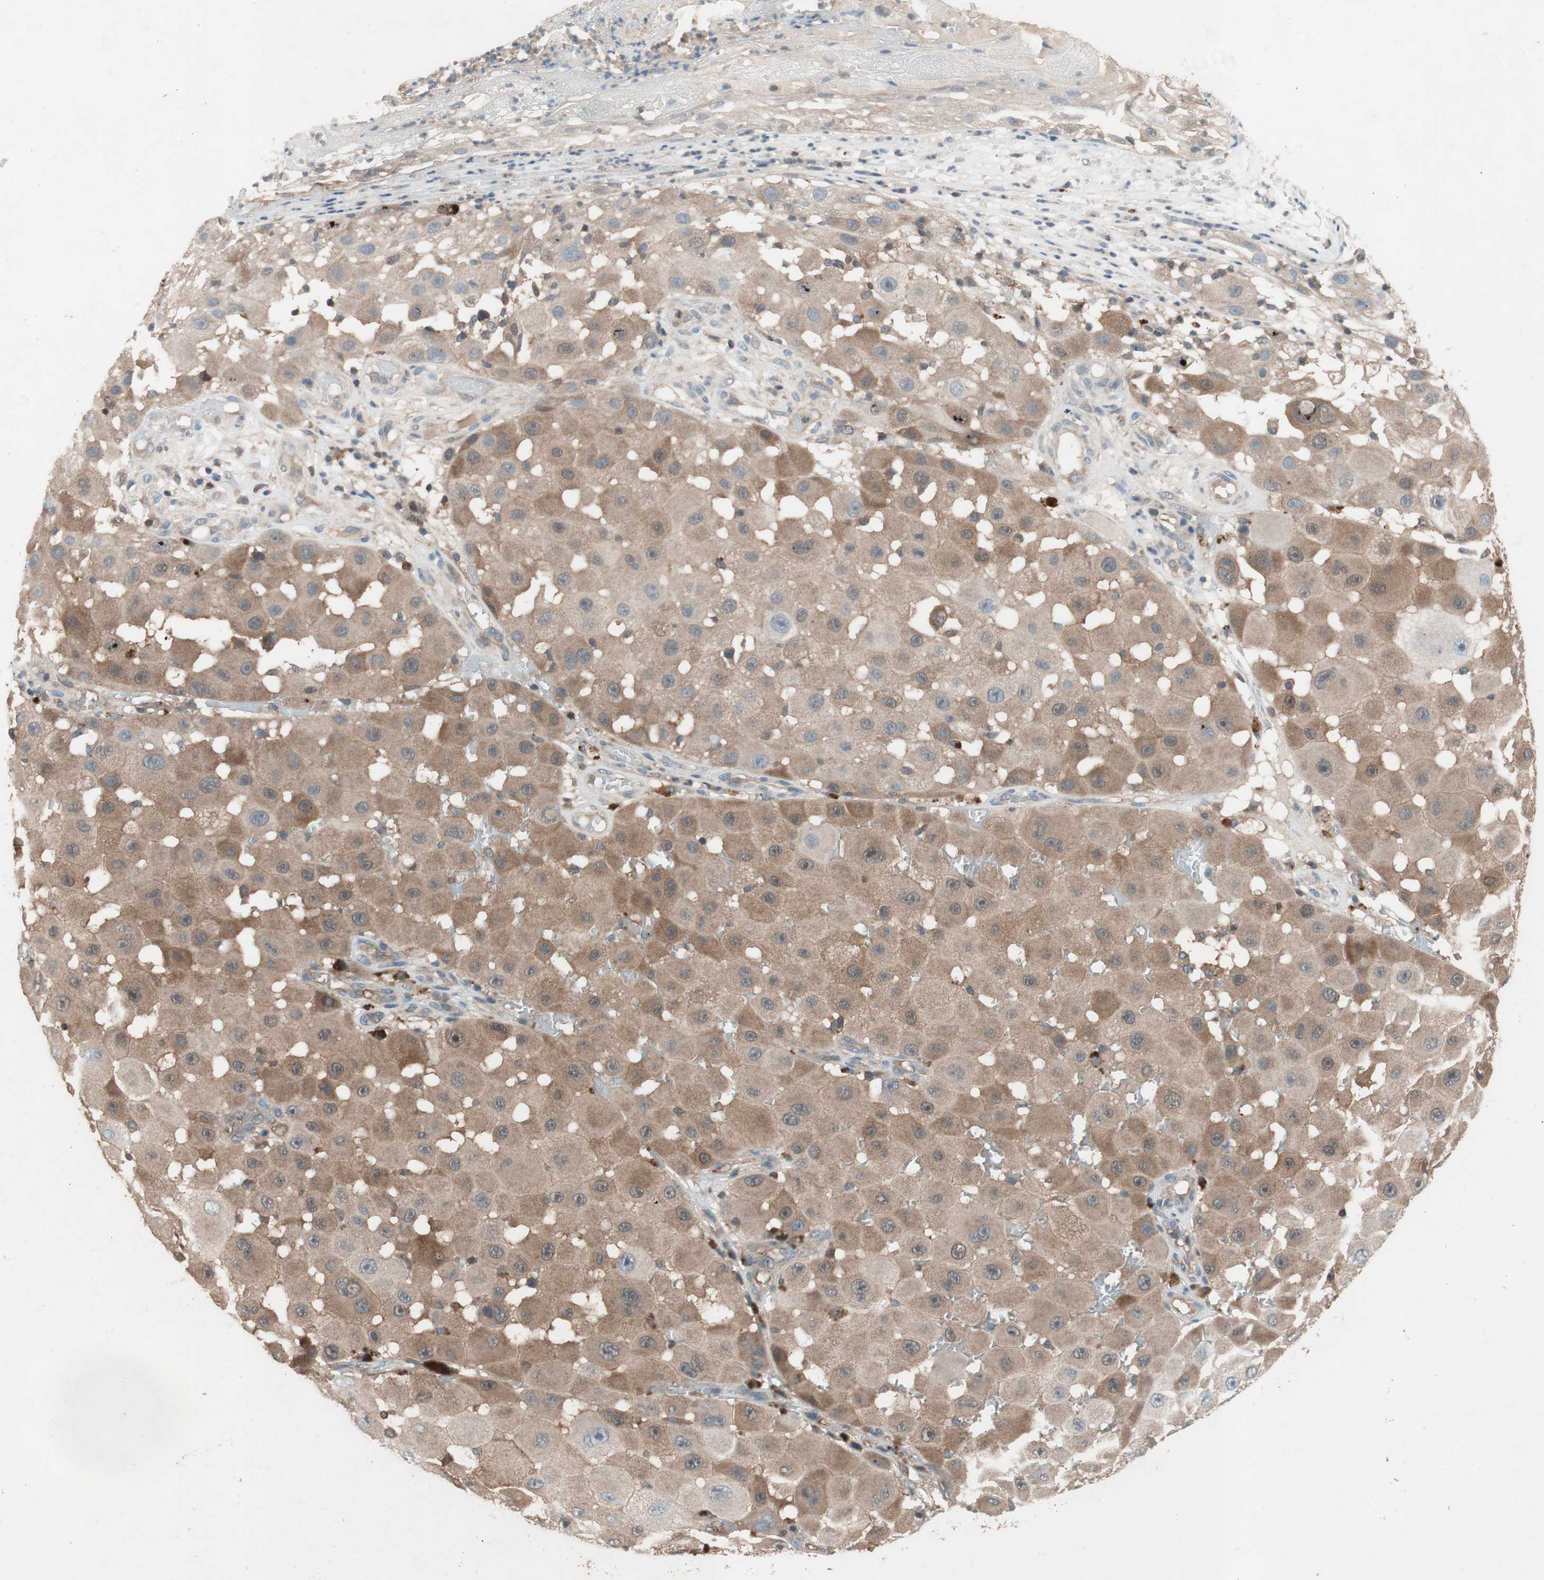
{"staining": {"intensity": "moderate", "quantity": ">75%", "location": "cytoplasmic/membranous"}, "tissue": "melanoma", "cell_type": "Tumor cells", "image_type": "cancer", "snomed": [{"axis": "morphology", "description": "Malignant melanoma, NOS"}, {"axis": "topography", "description": "Skin"}], "caption": "A medium amount of moderate cytoplasmic/membranous expression is identified in about >75% of tumor cells in melanoma tissue.", "gene": "GALT", "patient": {"sex": "female", "age": 81}}